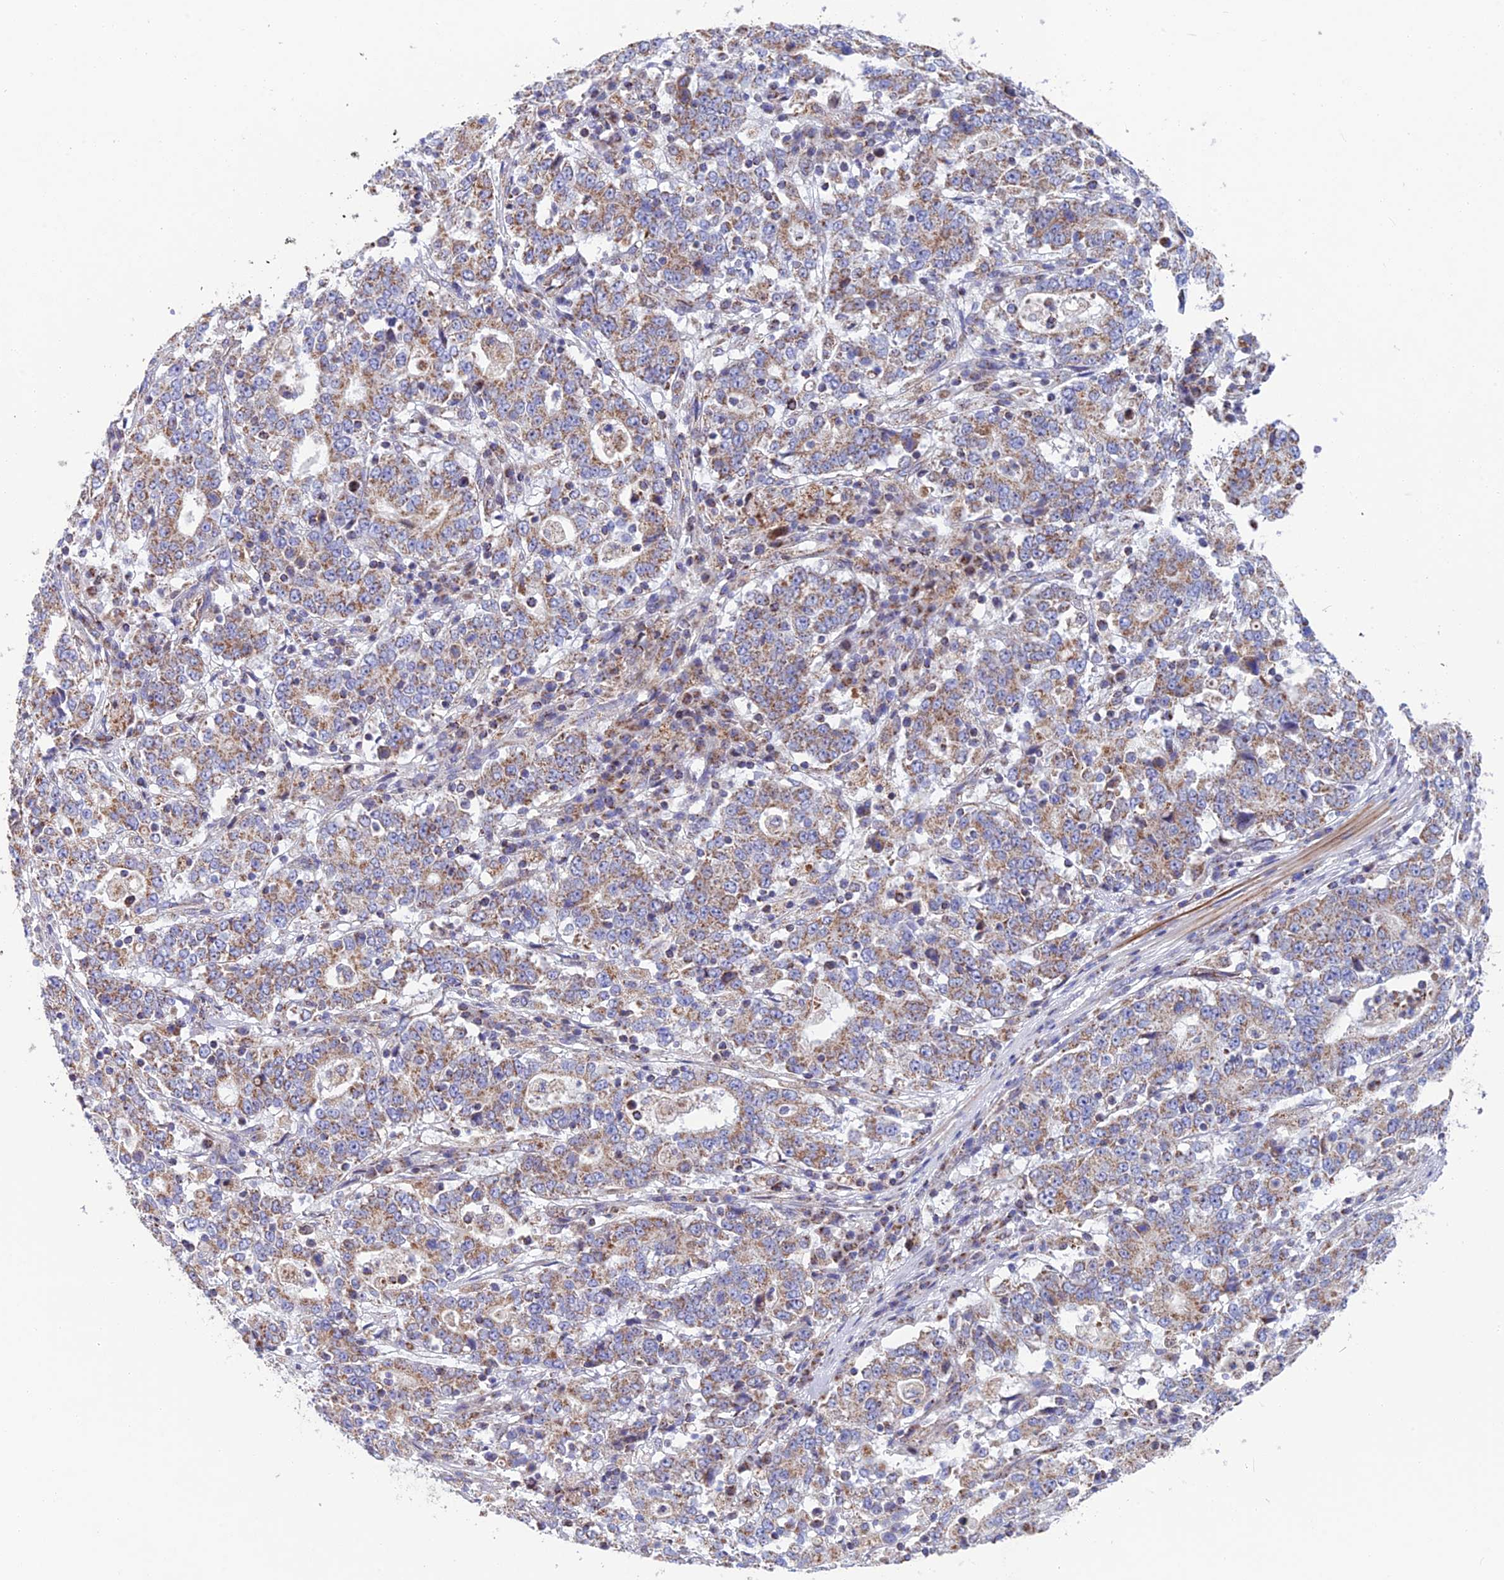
{"staining": {"intensity": "moderate", "quantity": ">75%", "location": "cytoplasmic/membranous"}, "tissue": "stomach cancer", "cell_type": "Tumor cells", "image_type": "cancer", "snomed": [{"axis": "morphology", "description": "Adenocarcinoma, NOS"}, {"axis": "topography", "description": "Stomach"}], "caption": "A micrograph of stomach cancer (adenocarcinoma) stained for a protein displays moderate cytoplasmic/membranous brown staining in tumor cells.", "gene": "CS", "patient": {"sex": "male", "age": 59}}